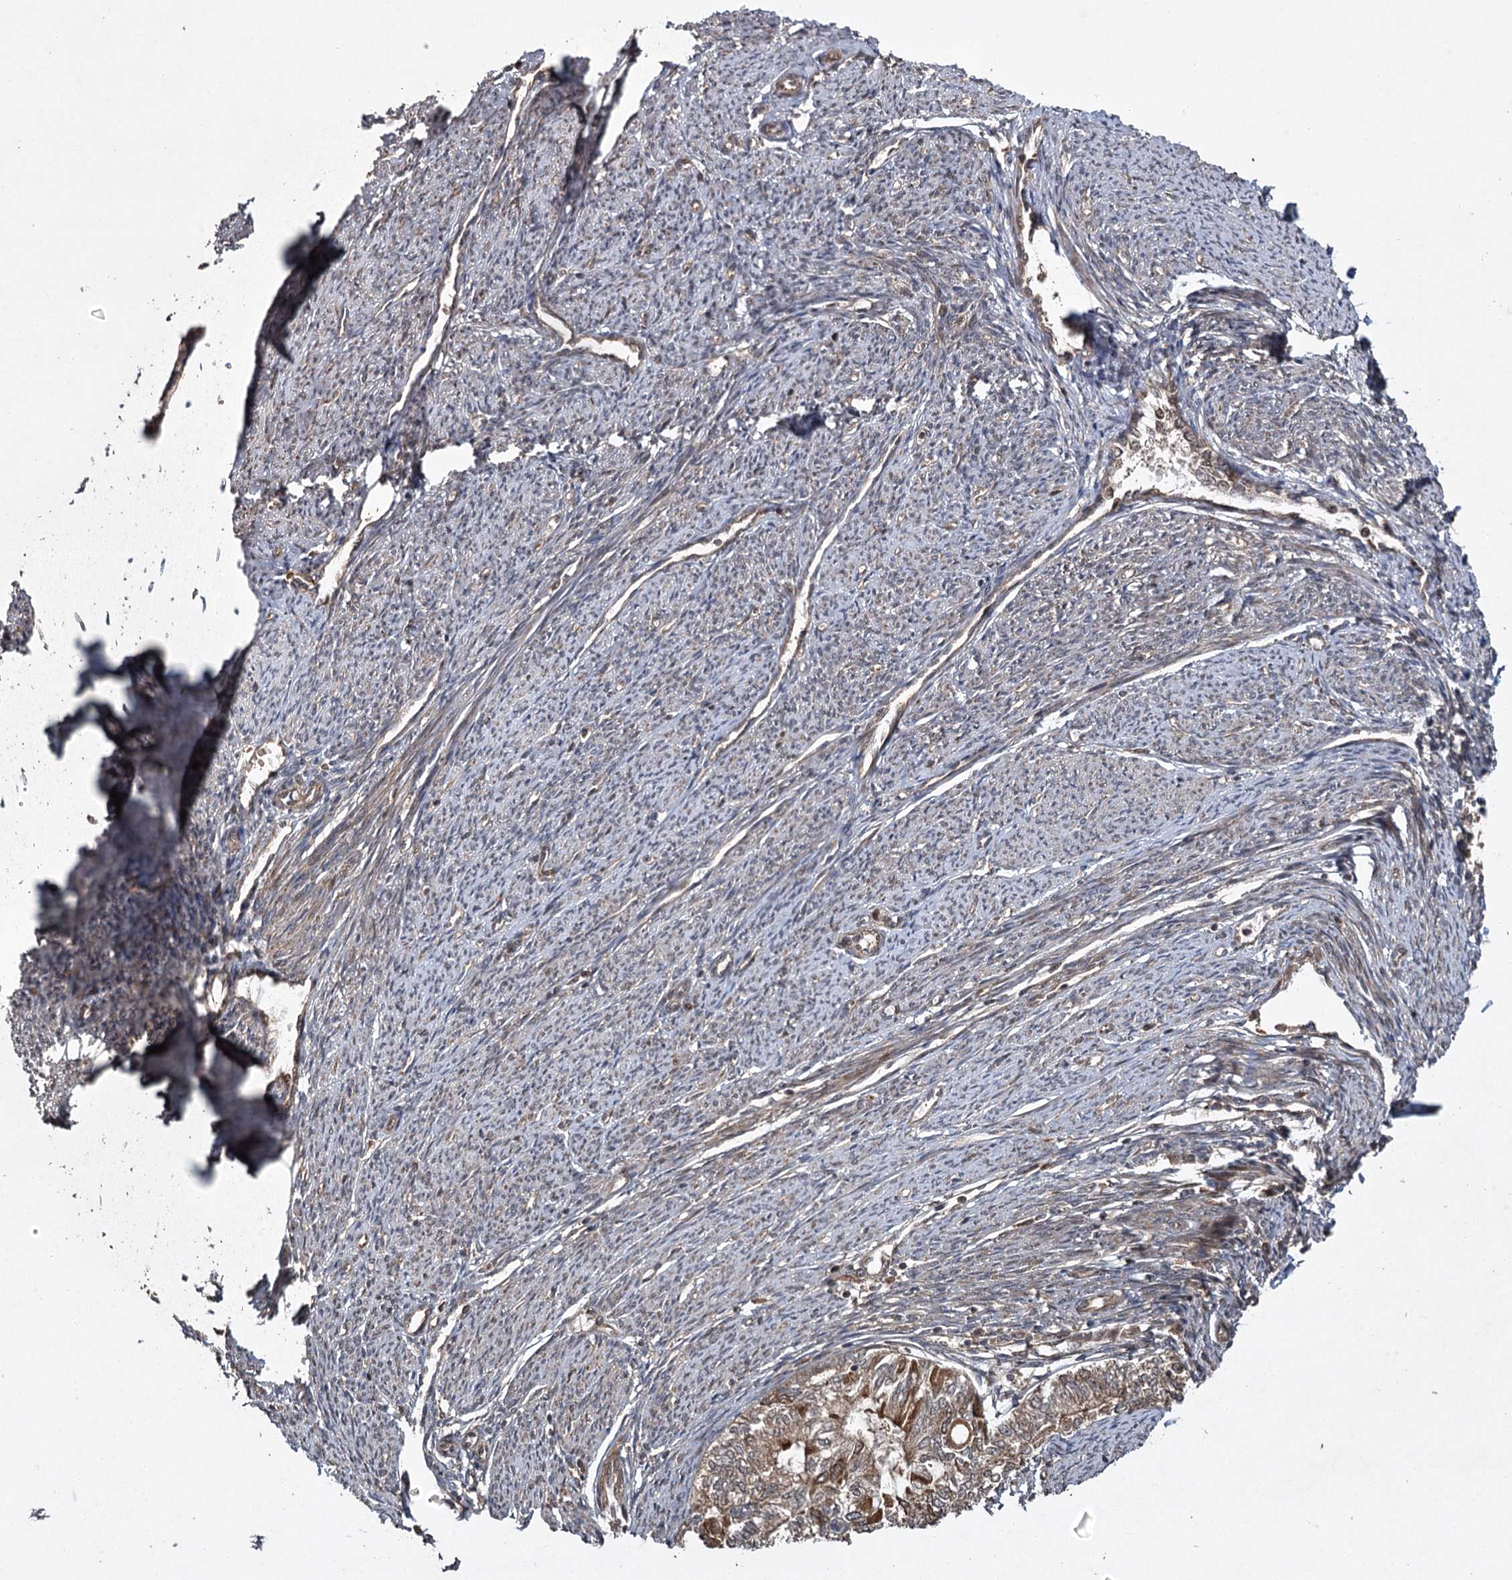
{"staining": {"intensity": "moderate", "quantity": ">75%", "location": "cytoplasmic/membranous"}, "tissue": "smooth muscle", "cell_type": "Smooth muscle cells", "image_type": "normal", "snomed": [{"axis": "morphology", "description": "Normal tissue, NOS"}, {"axis": "topography", "description": "Smooth muscle"}, {"axis": "topography", "description": "Uterus"}], "caption": "Protein analysis of unremarkable smooth muscle shows moderate cytoplasmic/membranous positivity in approximately >75% of smooth muscle cells.", "gene": "RPAP3", "patient": {"sex": "female", "age": 59}}